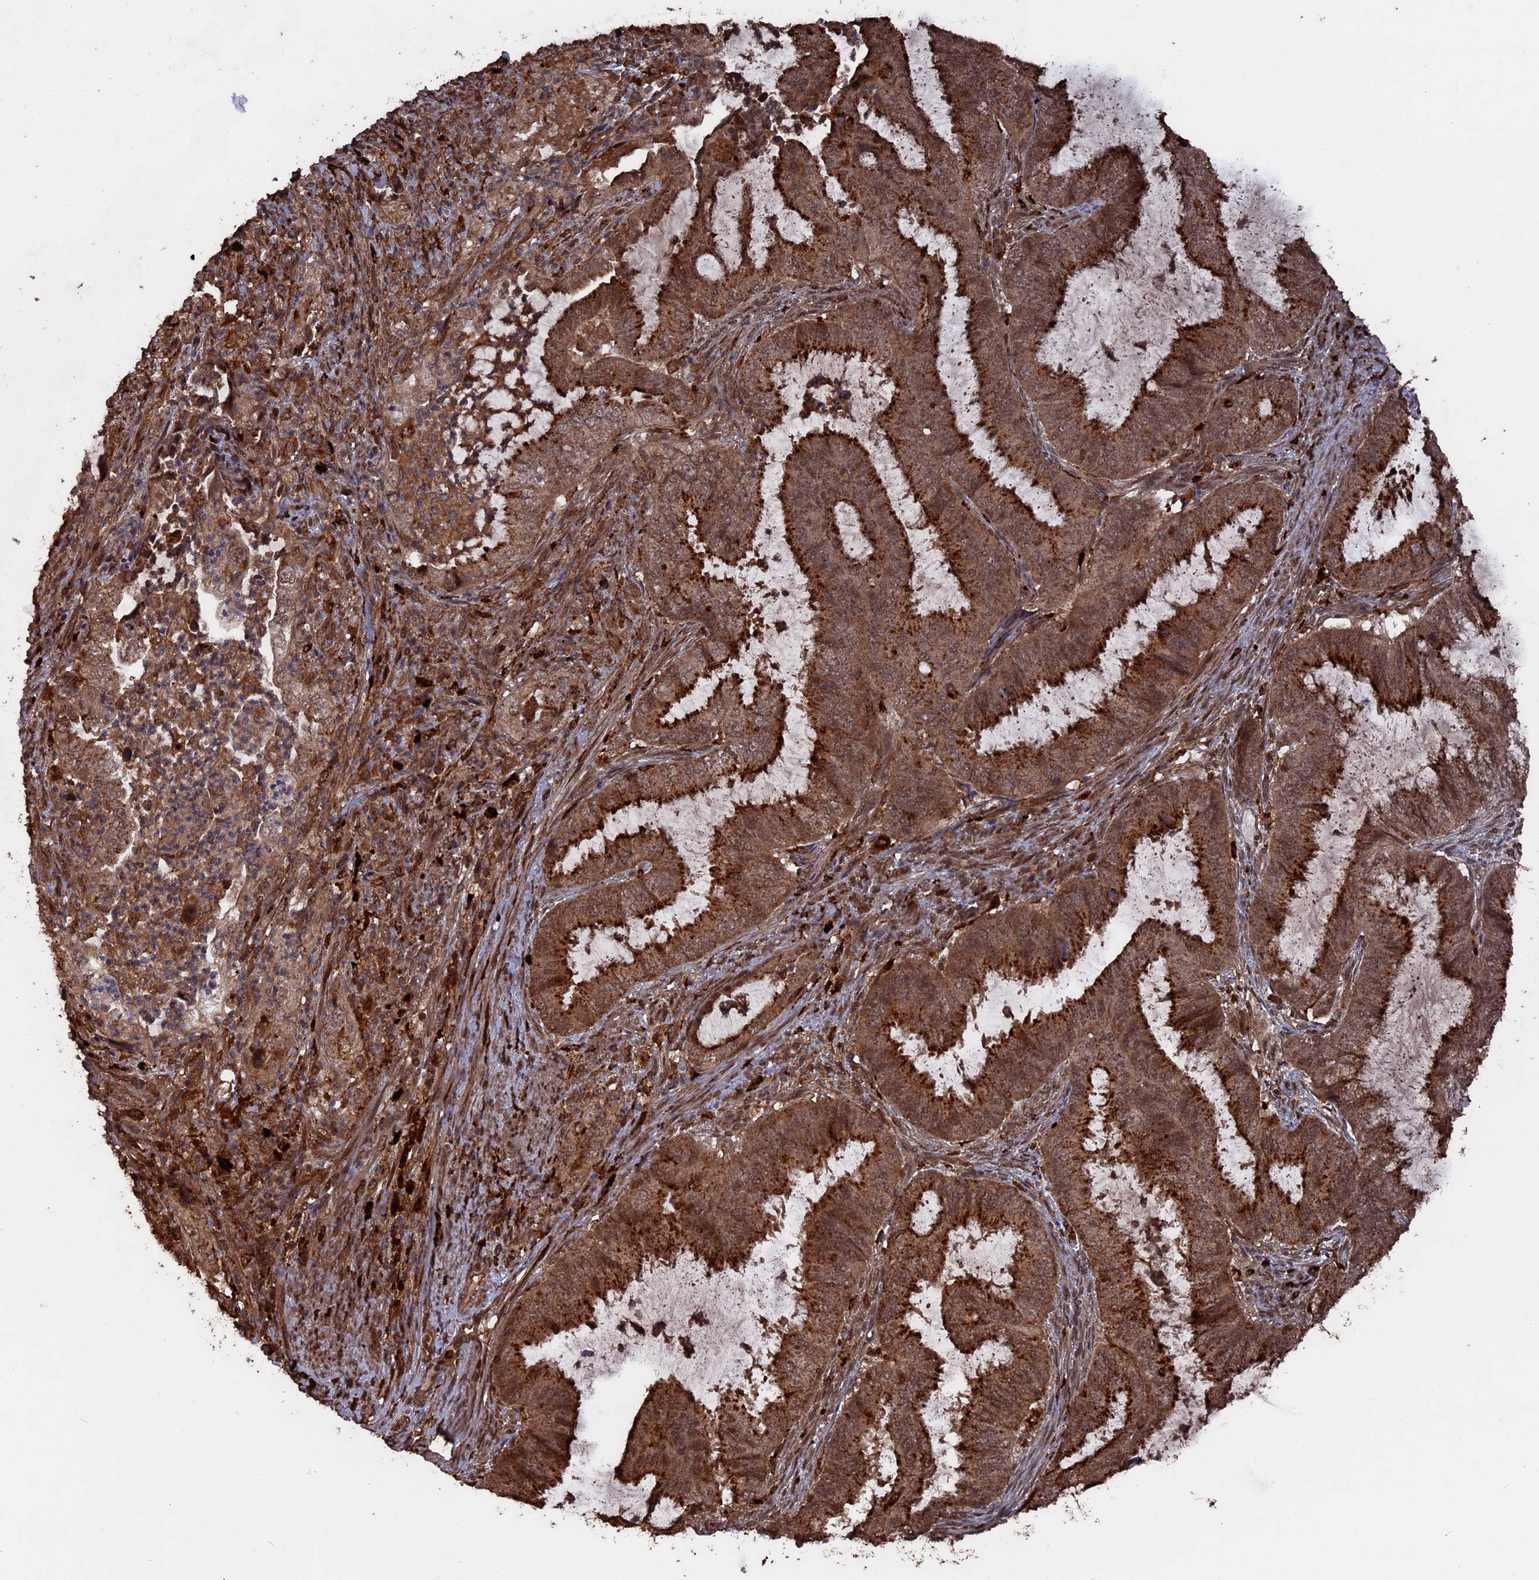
{"staining": {"intensity": "strong", "quantity": ">75%", "location": "cytoplasmic/membranous,nuclear"}, "tissue": "endometrial cancer", "cell_type": "Tumor cells", "image_type": "cancer", "snomed": [{"axis": "morphology", "description": "Adenocarcinoma, NOS"}, {"axis": "topography", "description": "Endometrium"}], "caption": "The histopathology image exhibits staining of adenocarcinoma (endometrial), revealing strong cytoplasmic/membranous and nuclear protein staining (brown color) within tumor cells. The staining was performed using DAB, with brown indicating positive protein expression. Nuclei are stained blue with hematoxylin.", "gene": "TELO2", "patient": {"sex": "female", "age": 51}}